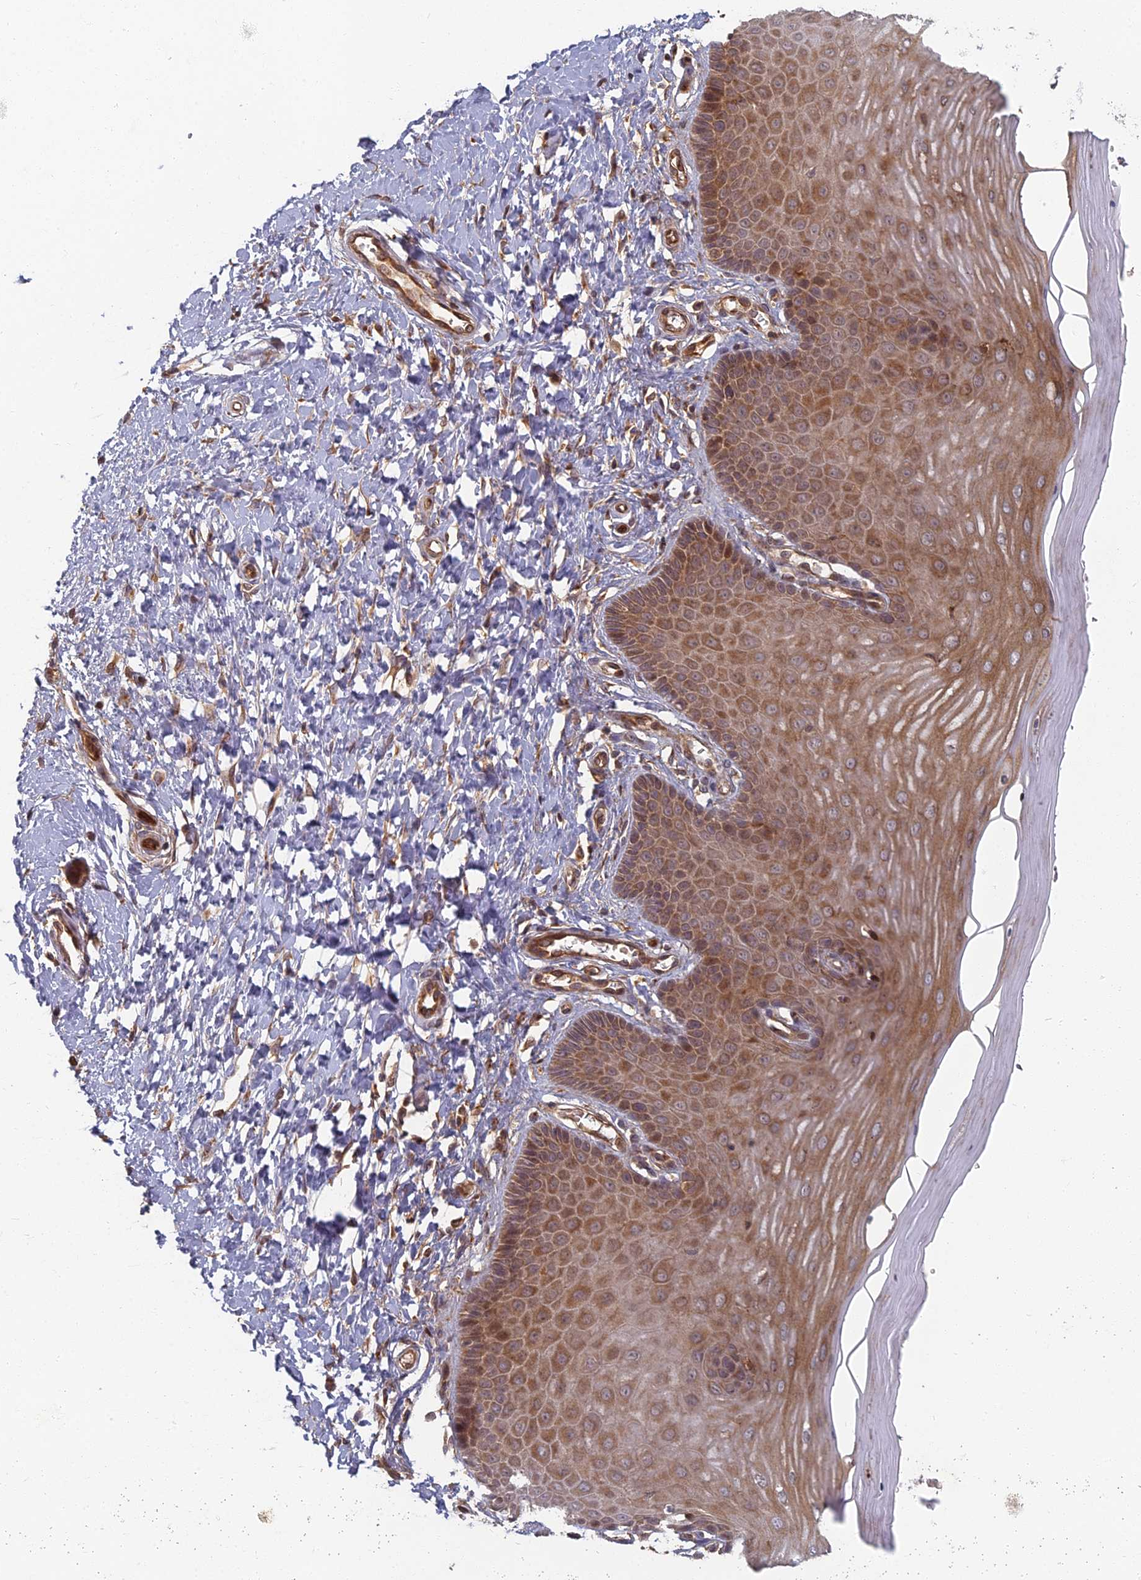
{"staining": {"intensity": "moderate", "quantity": ">75%", "location": "cytoplasmic/membranous"}, "tissue": "cervix", "cell_type": "Glandular cells", "image_type": "normal", "snomed": [{"axis": "morphology", "description": "Normal tissue, NOS"}, {"axis": "topography", "description": "Cervix"}], "caption": "A brown stain highlights moderate cytoplasmic/membranous expression of a protein in glandular cells of normal human cervix.", "gene": "INO80D", "patient": {"sex": "female", "age": 55}}